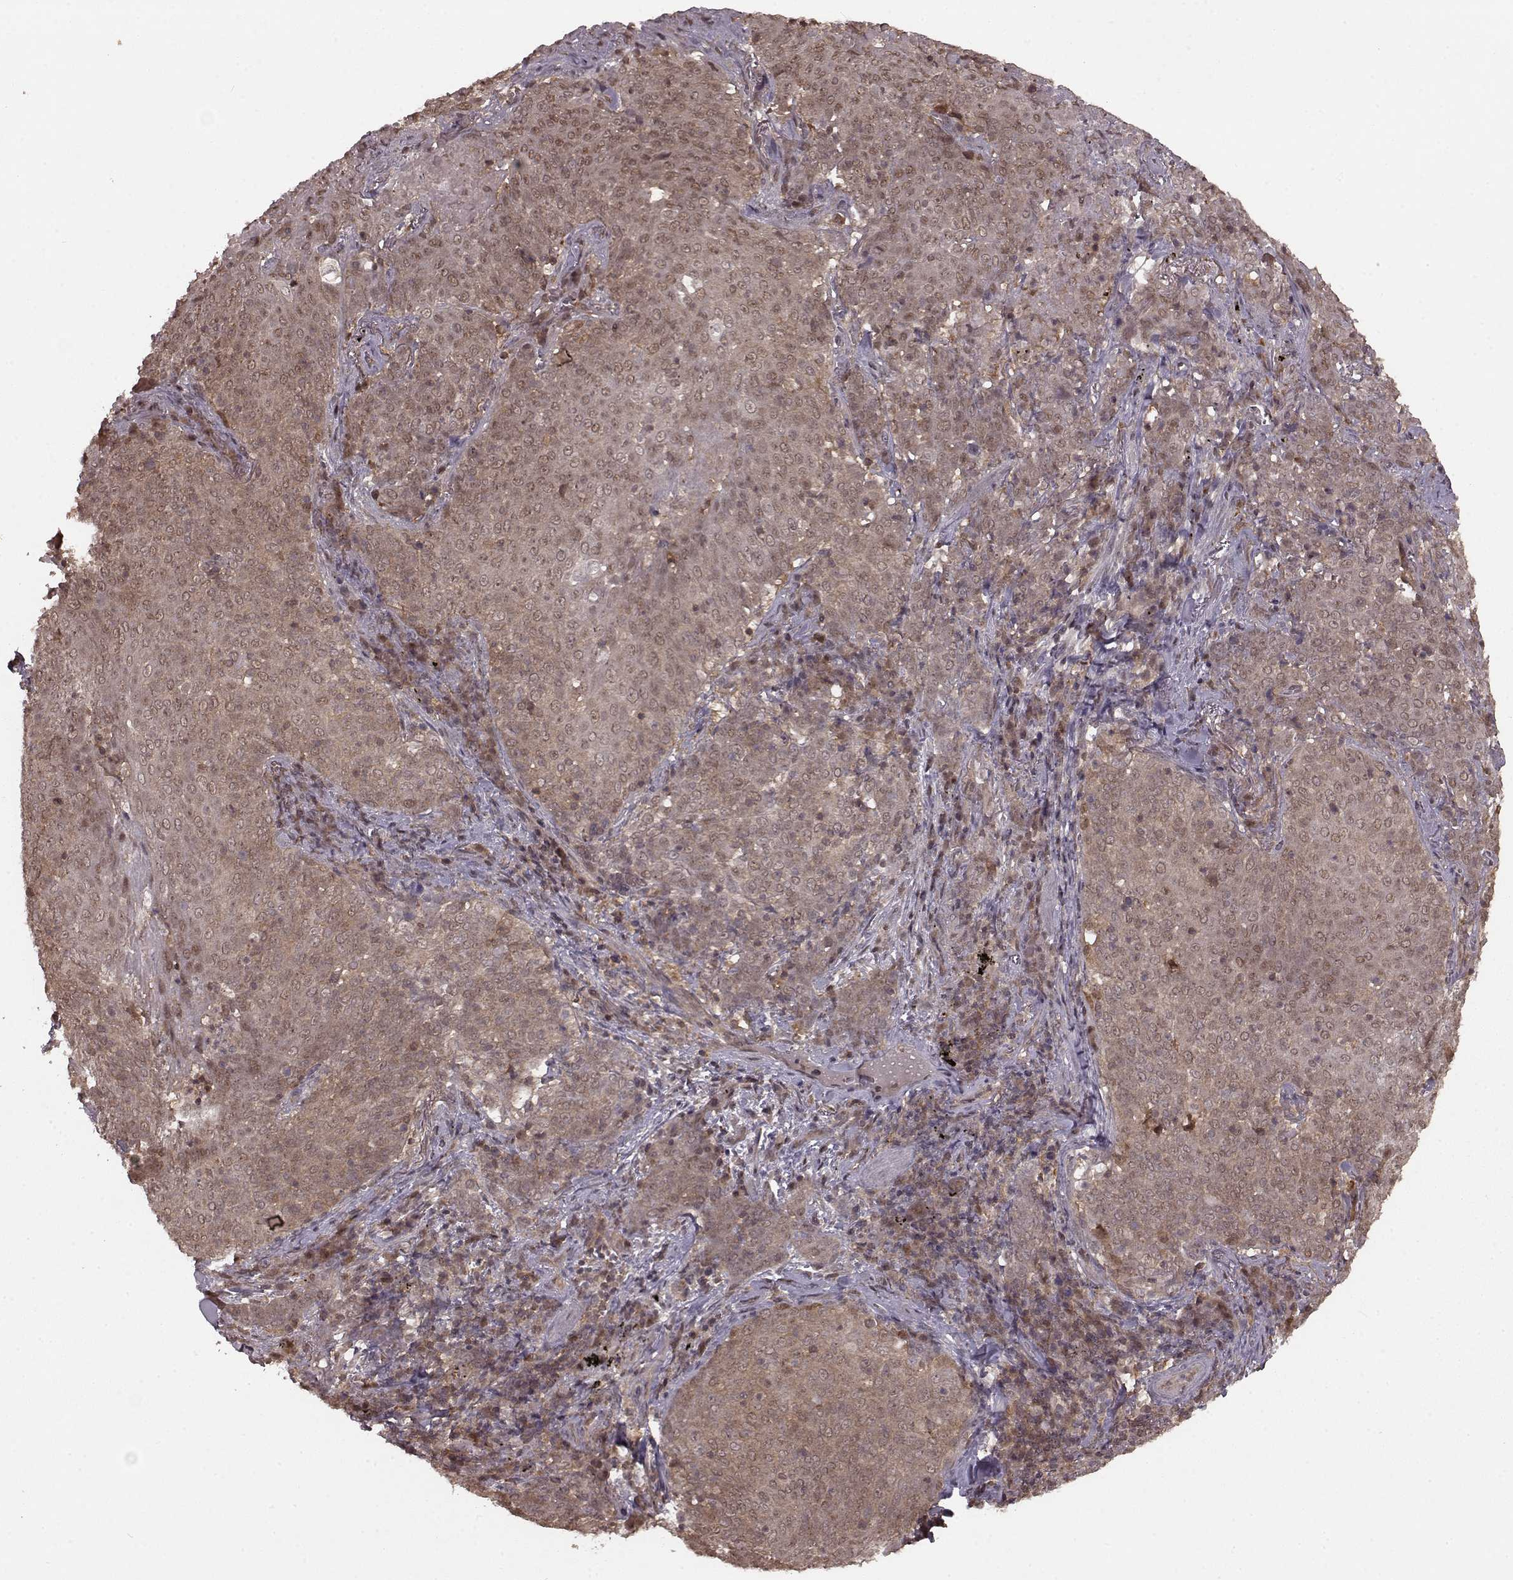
{"staining": {"intensity": "weak", "quantity": ">75%", "location": "cytoplasmic/membranous,nuclear"}, "tissue": "lung cancer", "cell_type": "Tumor cells", "image_type": "cancer", "snomed": [{"axis": "morphology", "description": "Squamous cell carcinoma, NOS"}, {"axis": "topography", "description": "Lung"}], "caption": "Lung cancer (squamous cell carcinoma) stained with immunohistochemistry (IHC) exhibits weak cytoplasmic/membranous and nuclear positivity in approximately >75% of tumor cells.", "gene": "GSS", "patient": {"sex": "male", "age": 82}}